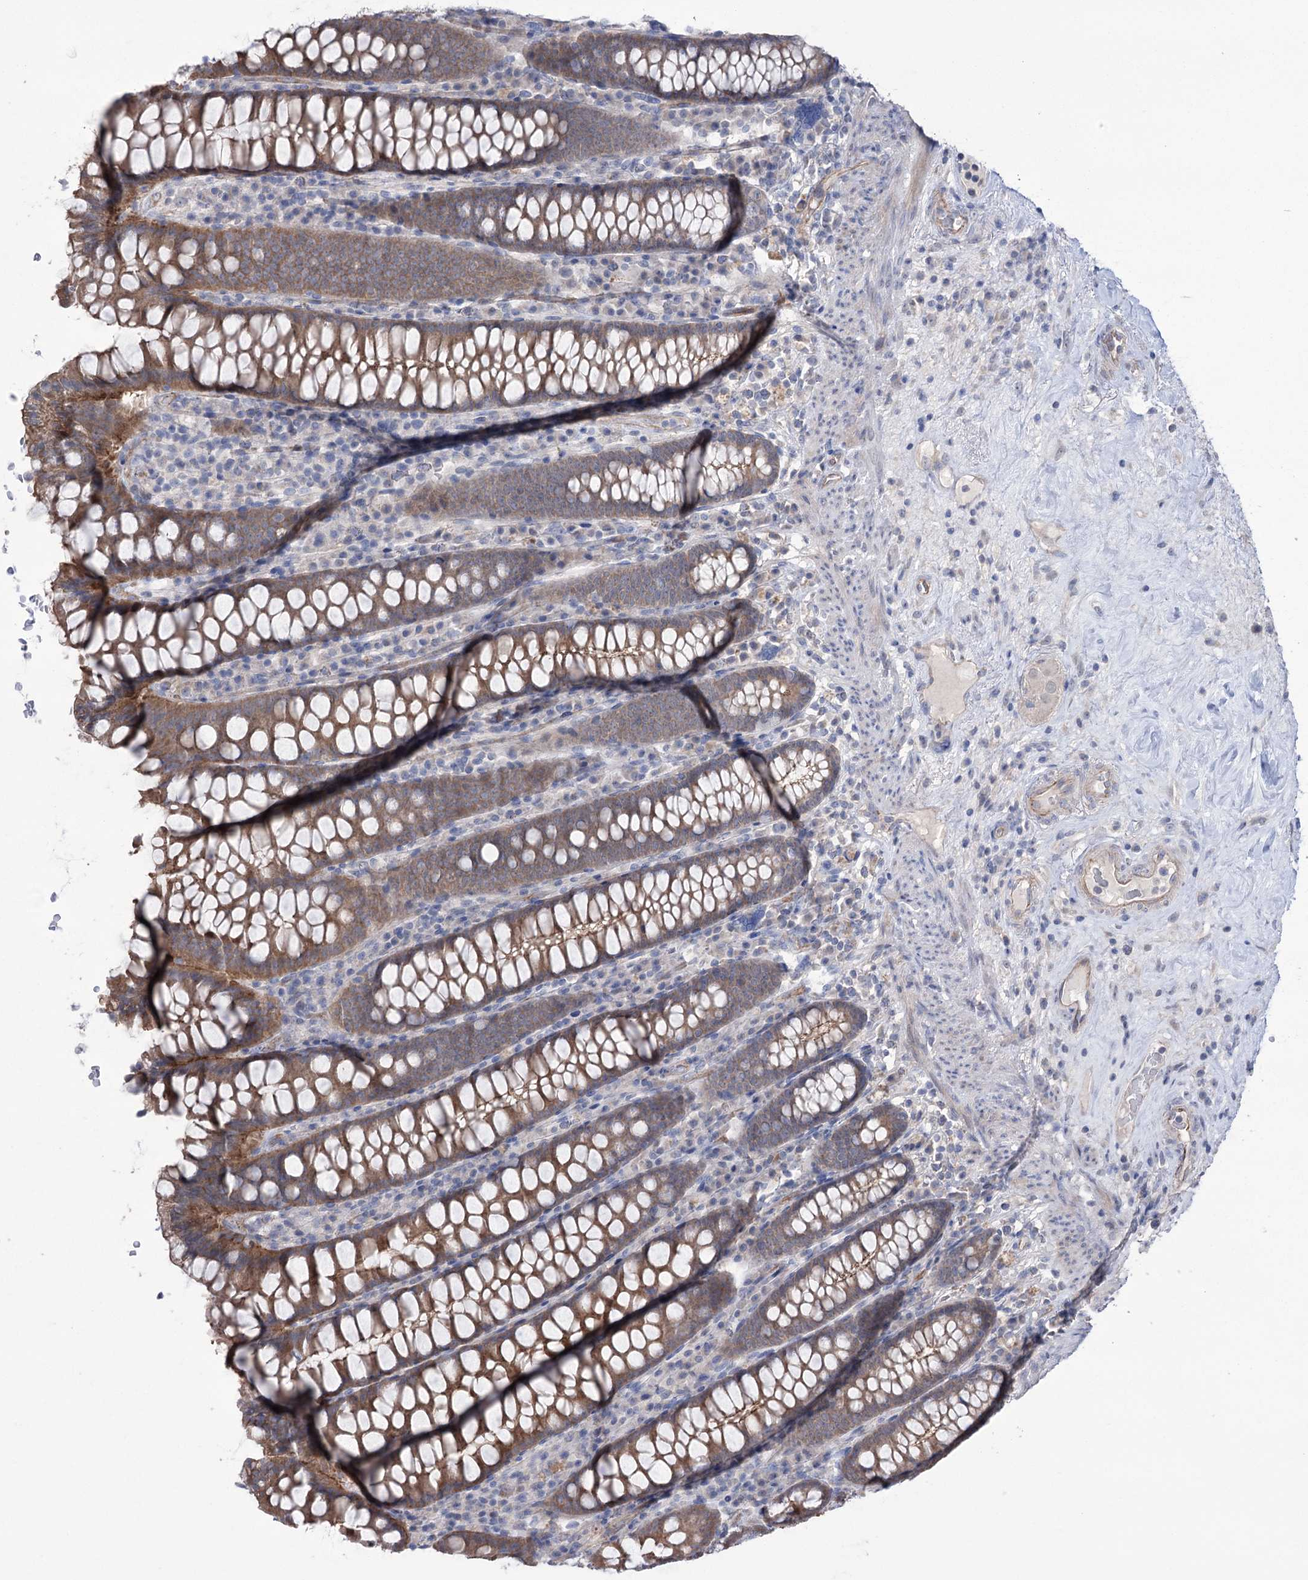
{"staining": {"intensity": "negative", "quantity": "none", "location": "none"}, "tissue": "colon", "cell_type": "Endothelial cells", "image_type": "normal", "snomed": [{"axis": "morphology", "description": "Normal tissue, NOS"}, {"axis": "topography", "description": "Colon"}], "caption": "This is an immunohistochemistry (IHC) micrograph of benign human colon. There is no positivity in endothelial cells.", "gene": "TRIM71", "patient": {"sex": "female", "age": 79}}